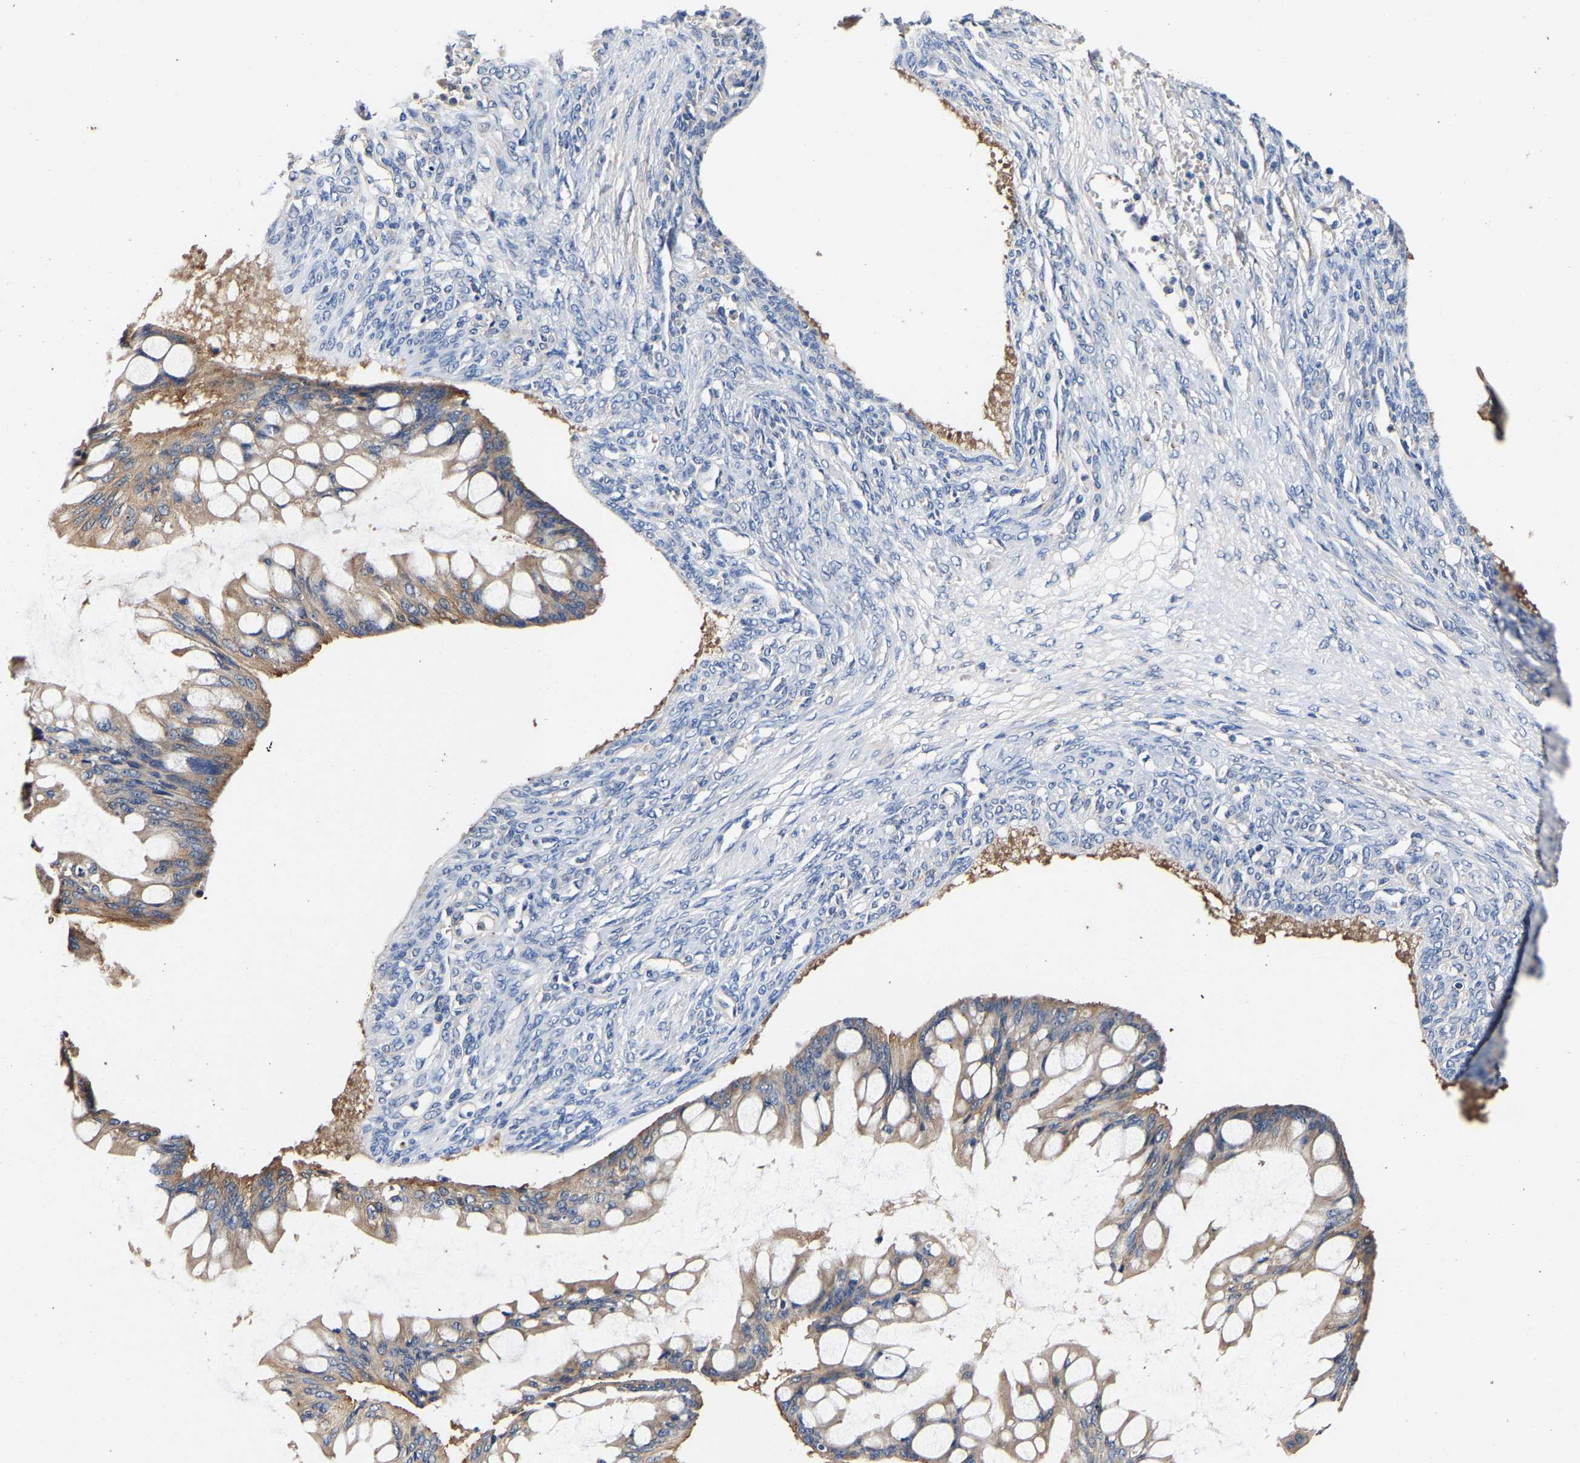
{"staining": {"intensity": "moderate", "quantity": "<25%", "location": "cytoplasmic/membranous"}, "tissue": "ovarian cancer", "cell_type": "Tumor cells", "image_type": "cancer", "snomed": [{"axis": "morphology", "description": "Cystadenocarcinoma, mucinous, NOS"}, {"axis": "topography", "description": "Ovary"}], "caption": "Ovarian cancer was stained to show a protein in brown. There is low levels of moderate cytoplasmic/membranous staining in about <25% of tumor cells. (DAB = brown stain, brightfield microscopy at high magnification).", "gene": "LRBA", "patient": {"sex": "female", "age": 73}}